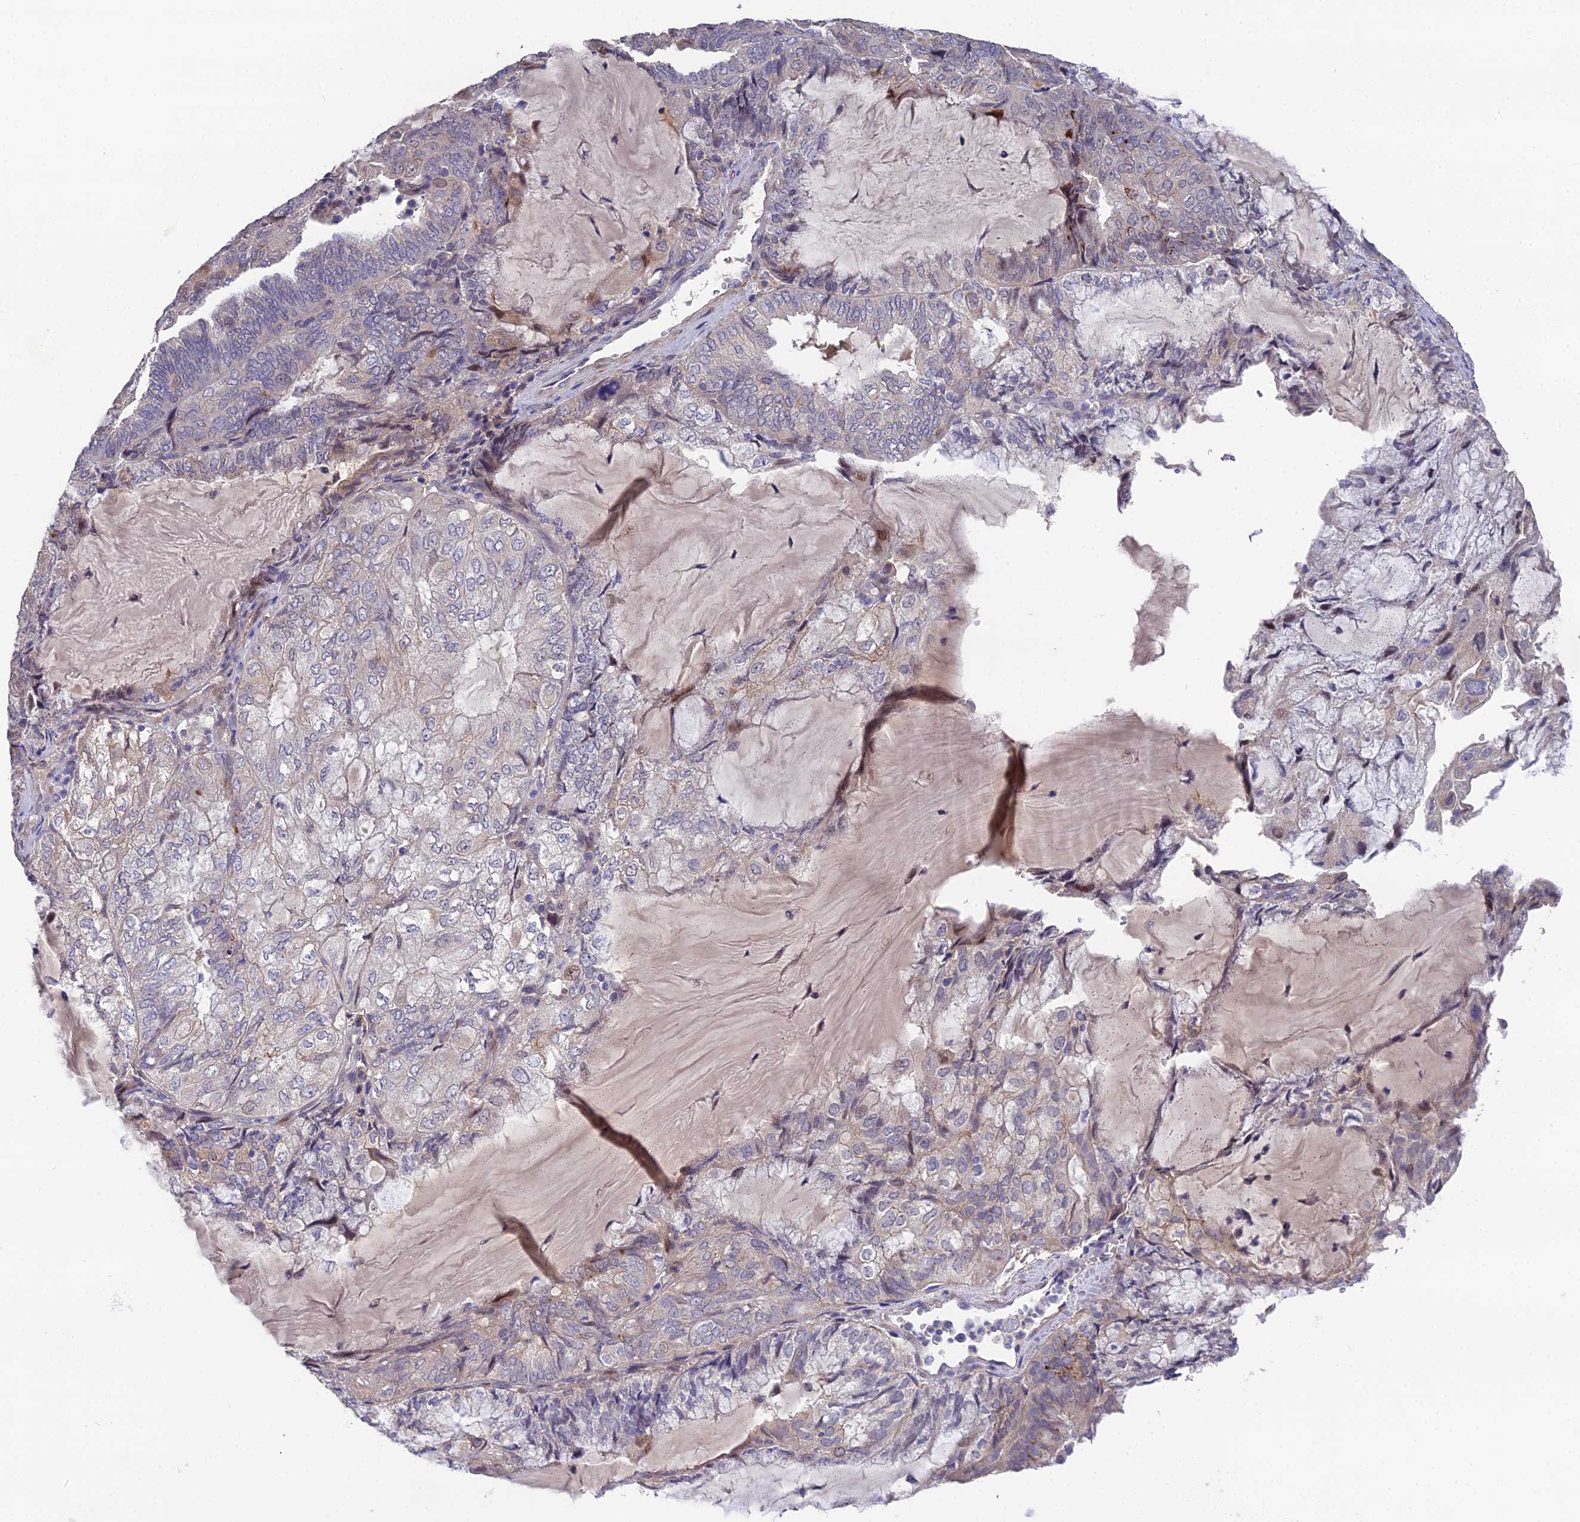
{"staining": {"intensity": "negative", "quantity": "none", "location": "none"}, "tissue": "endometrial cancer", "cell_type": "Tumor cells", "image_type": "cancer", "snomed": [{"axis": "morphology", "description": "Adenocarcinoma, NOS"}, {"axis": "topography", "description": "Endometrium"}], "caption": "Tumor cells are negative for brown protein staining in endometrial cancer (adenocarcinoma).", "gene": "PUS10", "patient": {"sex": "female", "age": 81}}